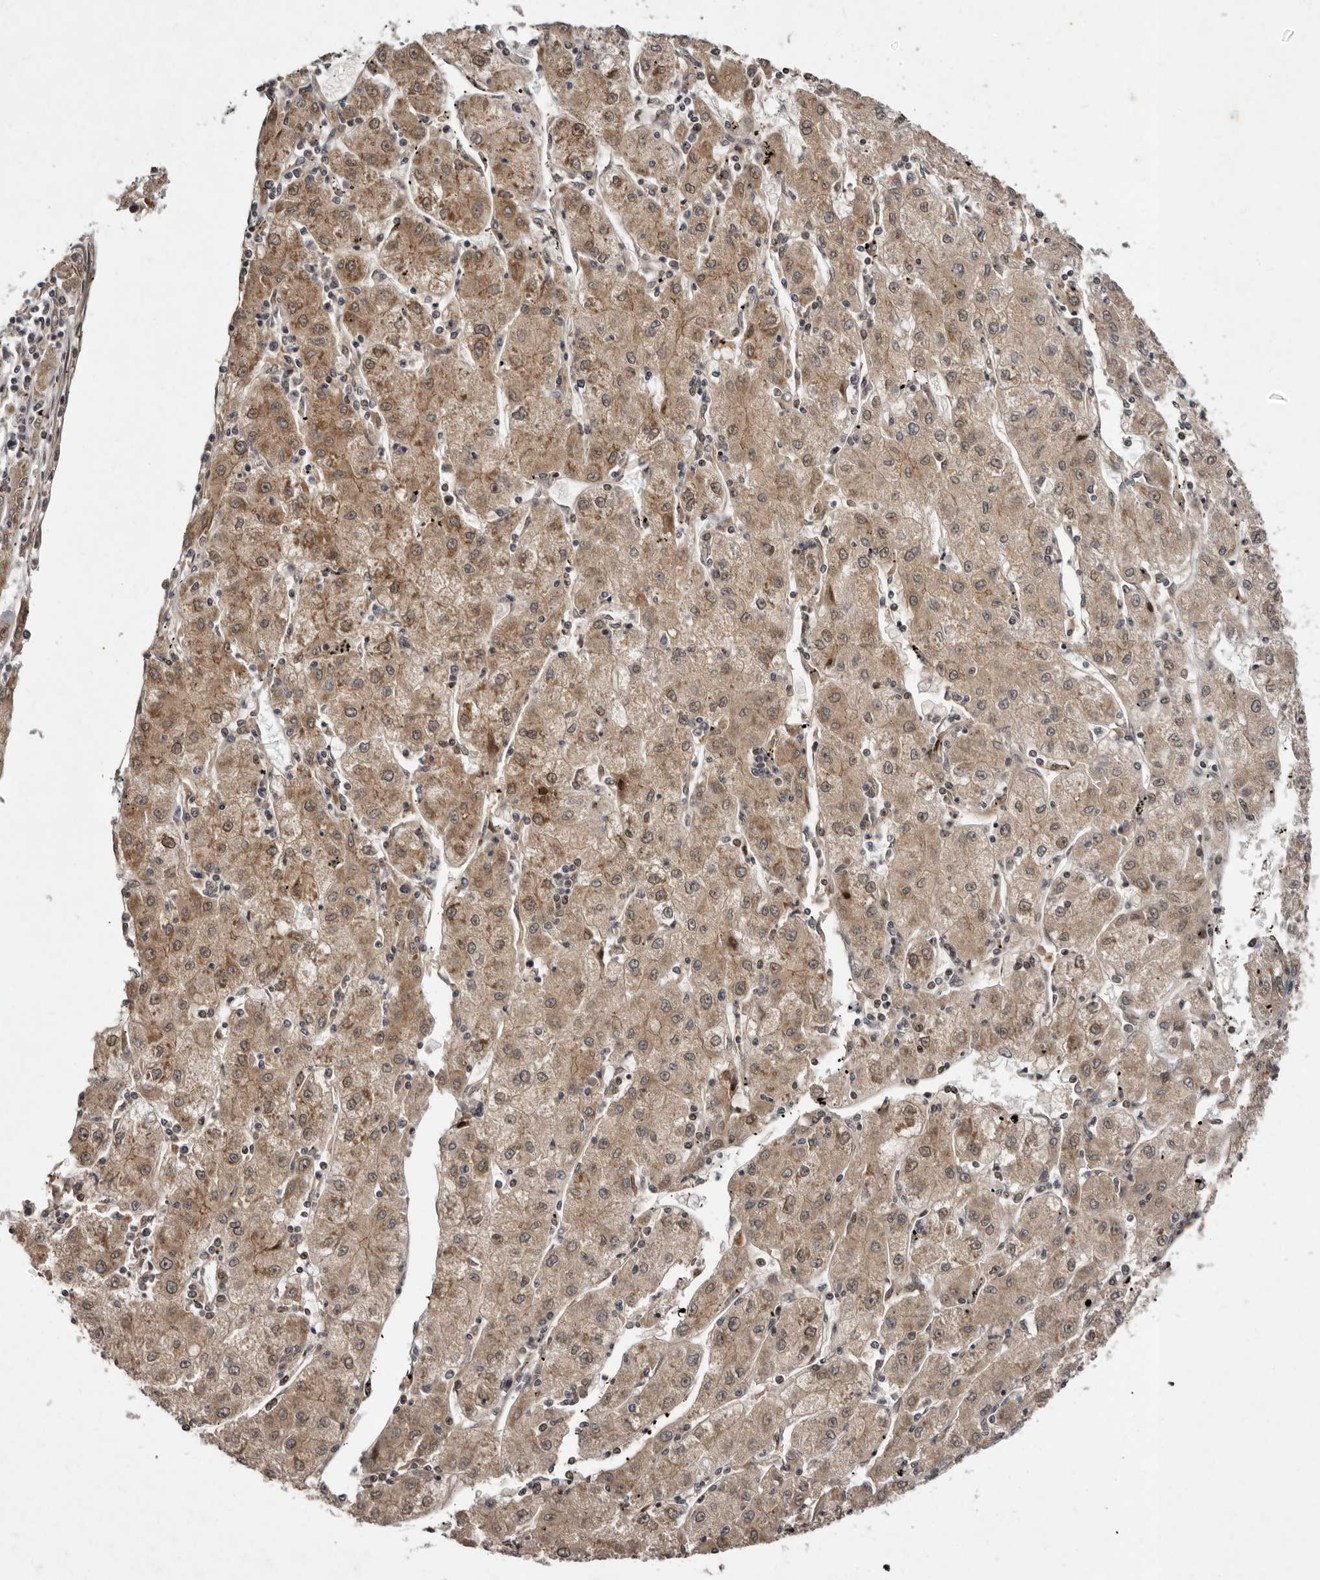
{"staining": {"intensity": "moderate", "quantity": ">75%", "location": "cytoplasmic/membranous,nuclear"}, "tissue": "liver cancer", "cell_type": "Tumor cells", "image_type": "cancer", "snomed": [{"axis": "morphology", "description": "Carcinoma, Hepatocellular, NOS"}, {"axis": "topography", "description": "Liver"}], "caption": "IHC histopathology image of liver cancer stained for a protein (brown), which reveals medium levels of moderate cytoplasmic/membranous and nuclear positivity in approximately >75% of tumor cells.", "gene": "ABL1", "patient": {"sex": "male", "age": 72}}